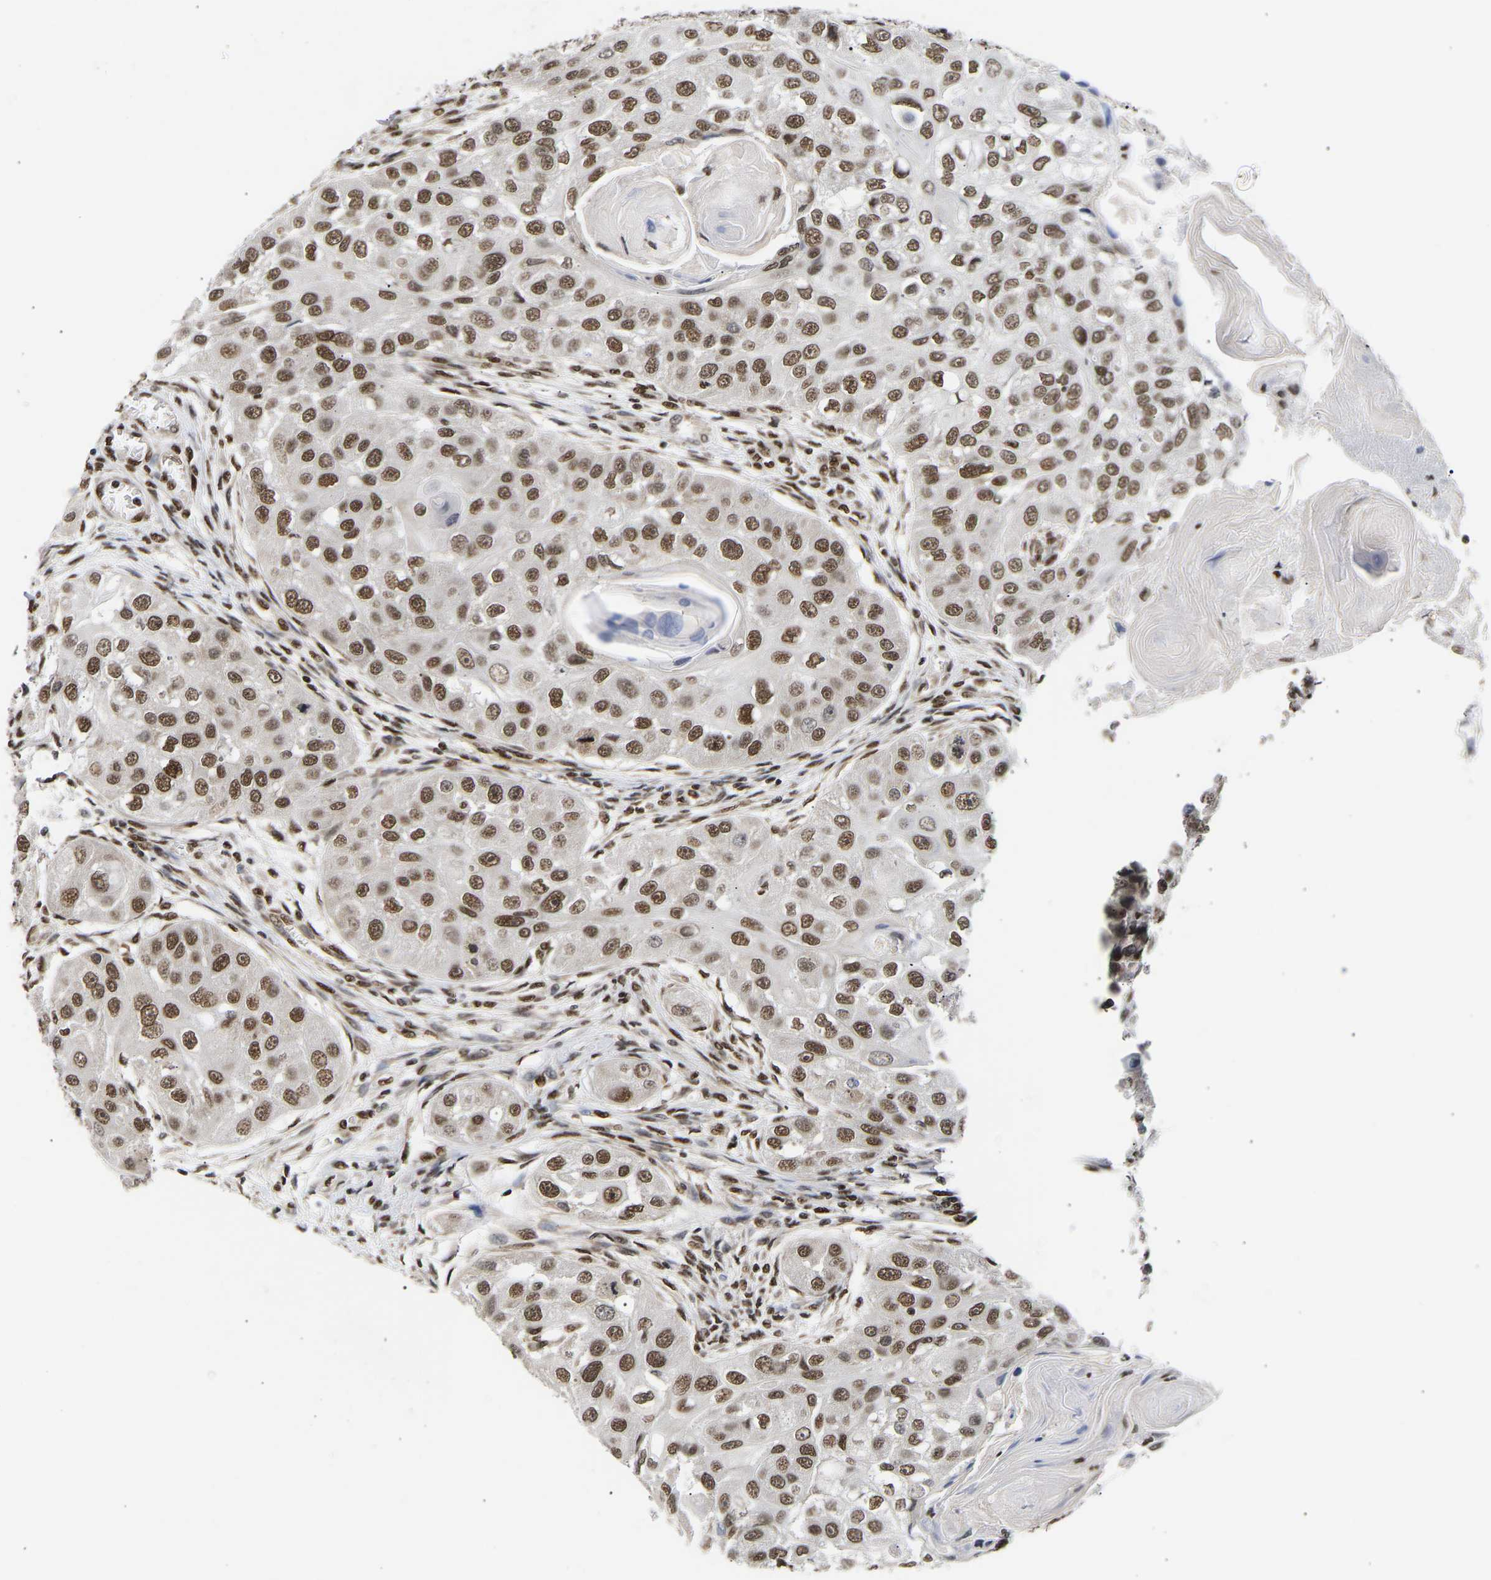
{"staining": {"intensity": "strong", "quantity": ">75%", "location": "cytoplasmic/membranous,nuclear"}, "tissue": "head and neck cancer", "cell_type": "Tumor cells", "image_type": "cancer", "snomed": [{"axis": "morphology", "description": "Normal tissue, NOS"}, {"axis": "morphology", "description": "Squamous cell carcinoma, NOS"}, {"axis": "topography", "description": "Skeletal muscle"}, {"axis": "topography", "description": "Head-Neck"}], "caption": "Immunohistochemical staining of human squamous cell carcinoma (head and neck) reveals high levels of strong cytoplasmic/membranous and nuclear expression in approximately >75% of tumor cells.", "gene": "PSIP1", "patient": {"sex": "male", "age": 51}}